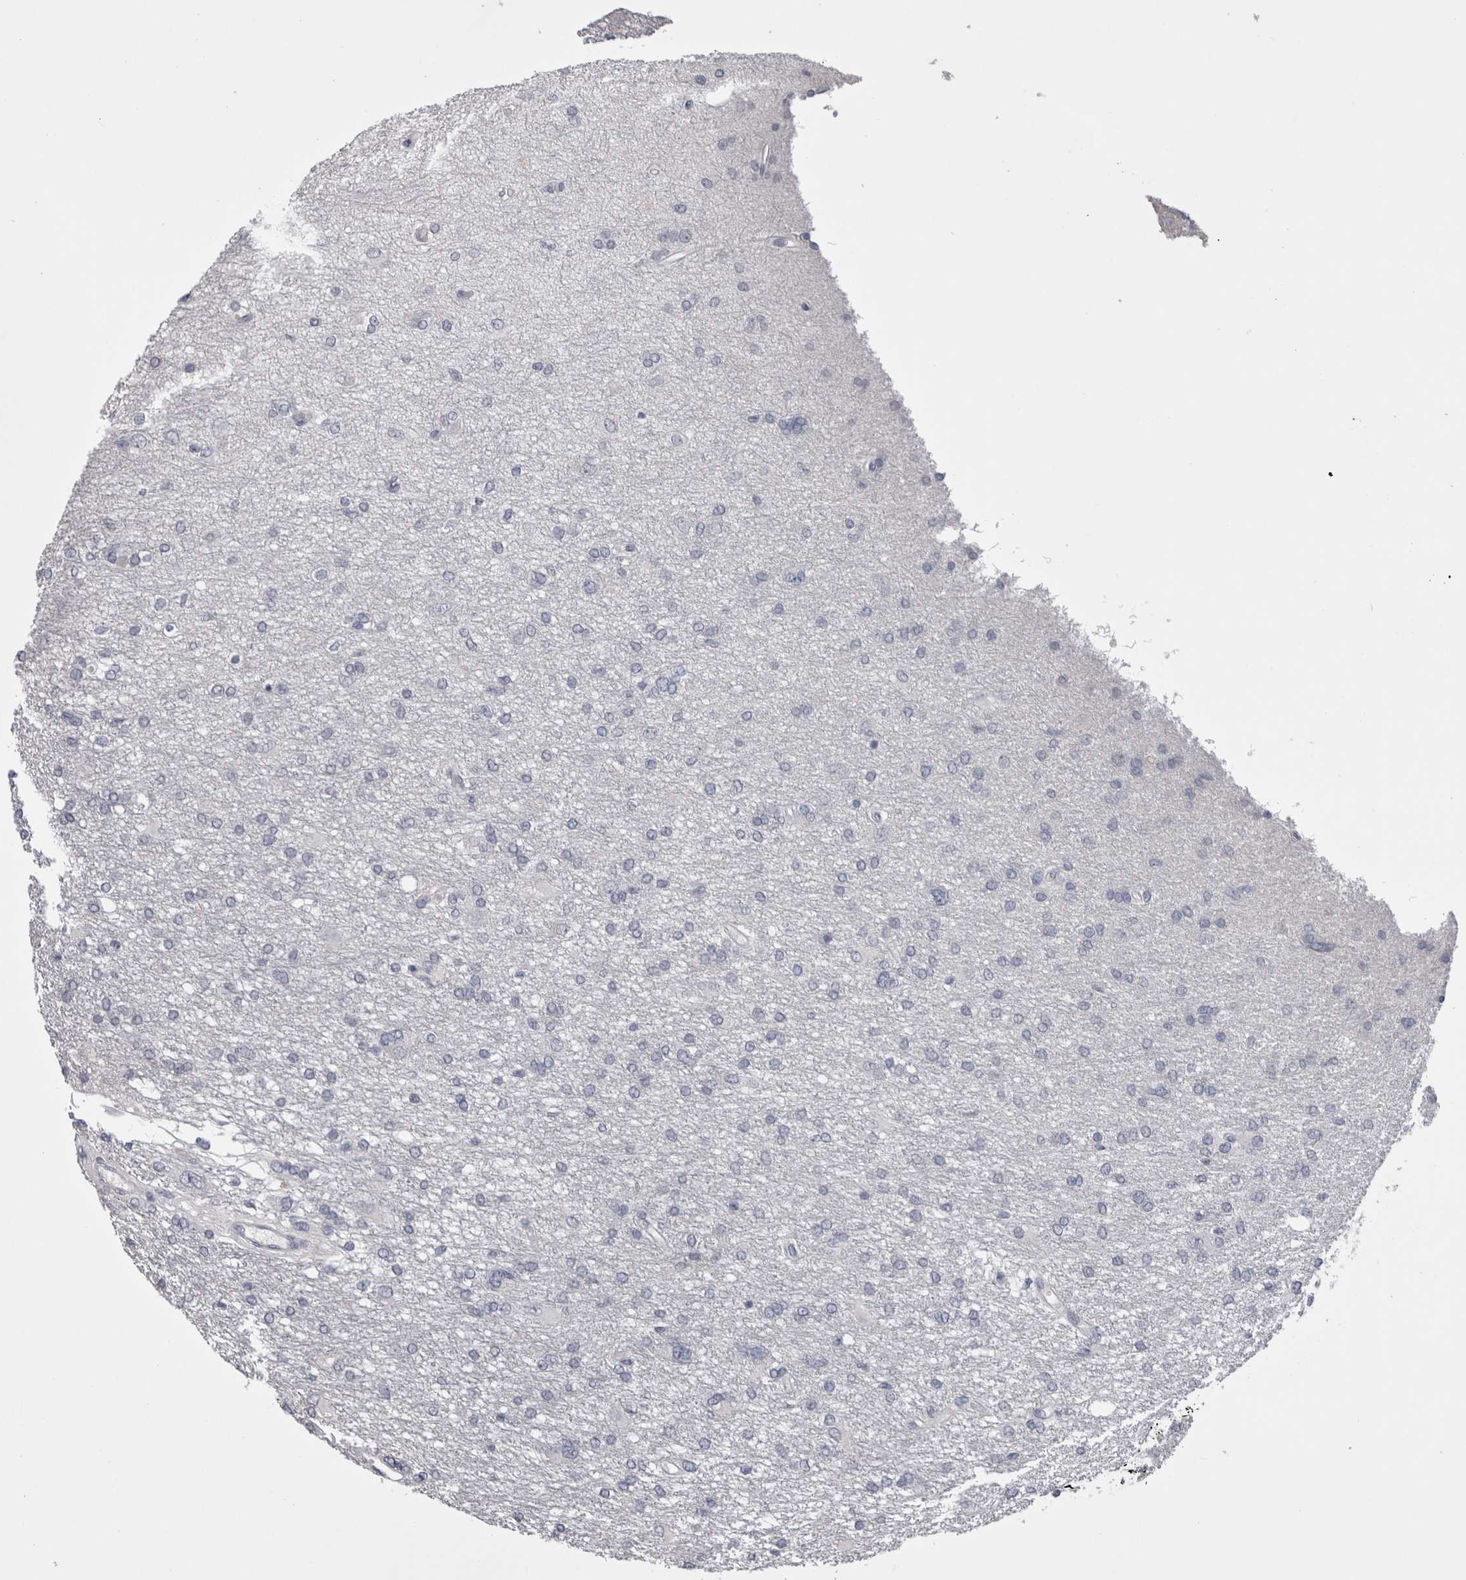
{"staining": {"intensity": "negative", "quantity": "none", "location": "none"}, "tissue": "glioma", "cell_type": "Tumor cells", "image_type": "cancer", "snomed": [{"axis": "morphology", "description": "Glioma, malignant, High grade"}, {"axis": "topography", "description": "Brain"}], "caption": "Photomicrograph shows no protein staining in tumor cells of glioma tissue. (DAB immunohistochemistry (IHC) visualized using brightfield microscopy, high magnification).", "gene": "CDHR5", "patient": {"sex": "female", "age": 59}}